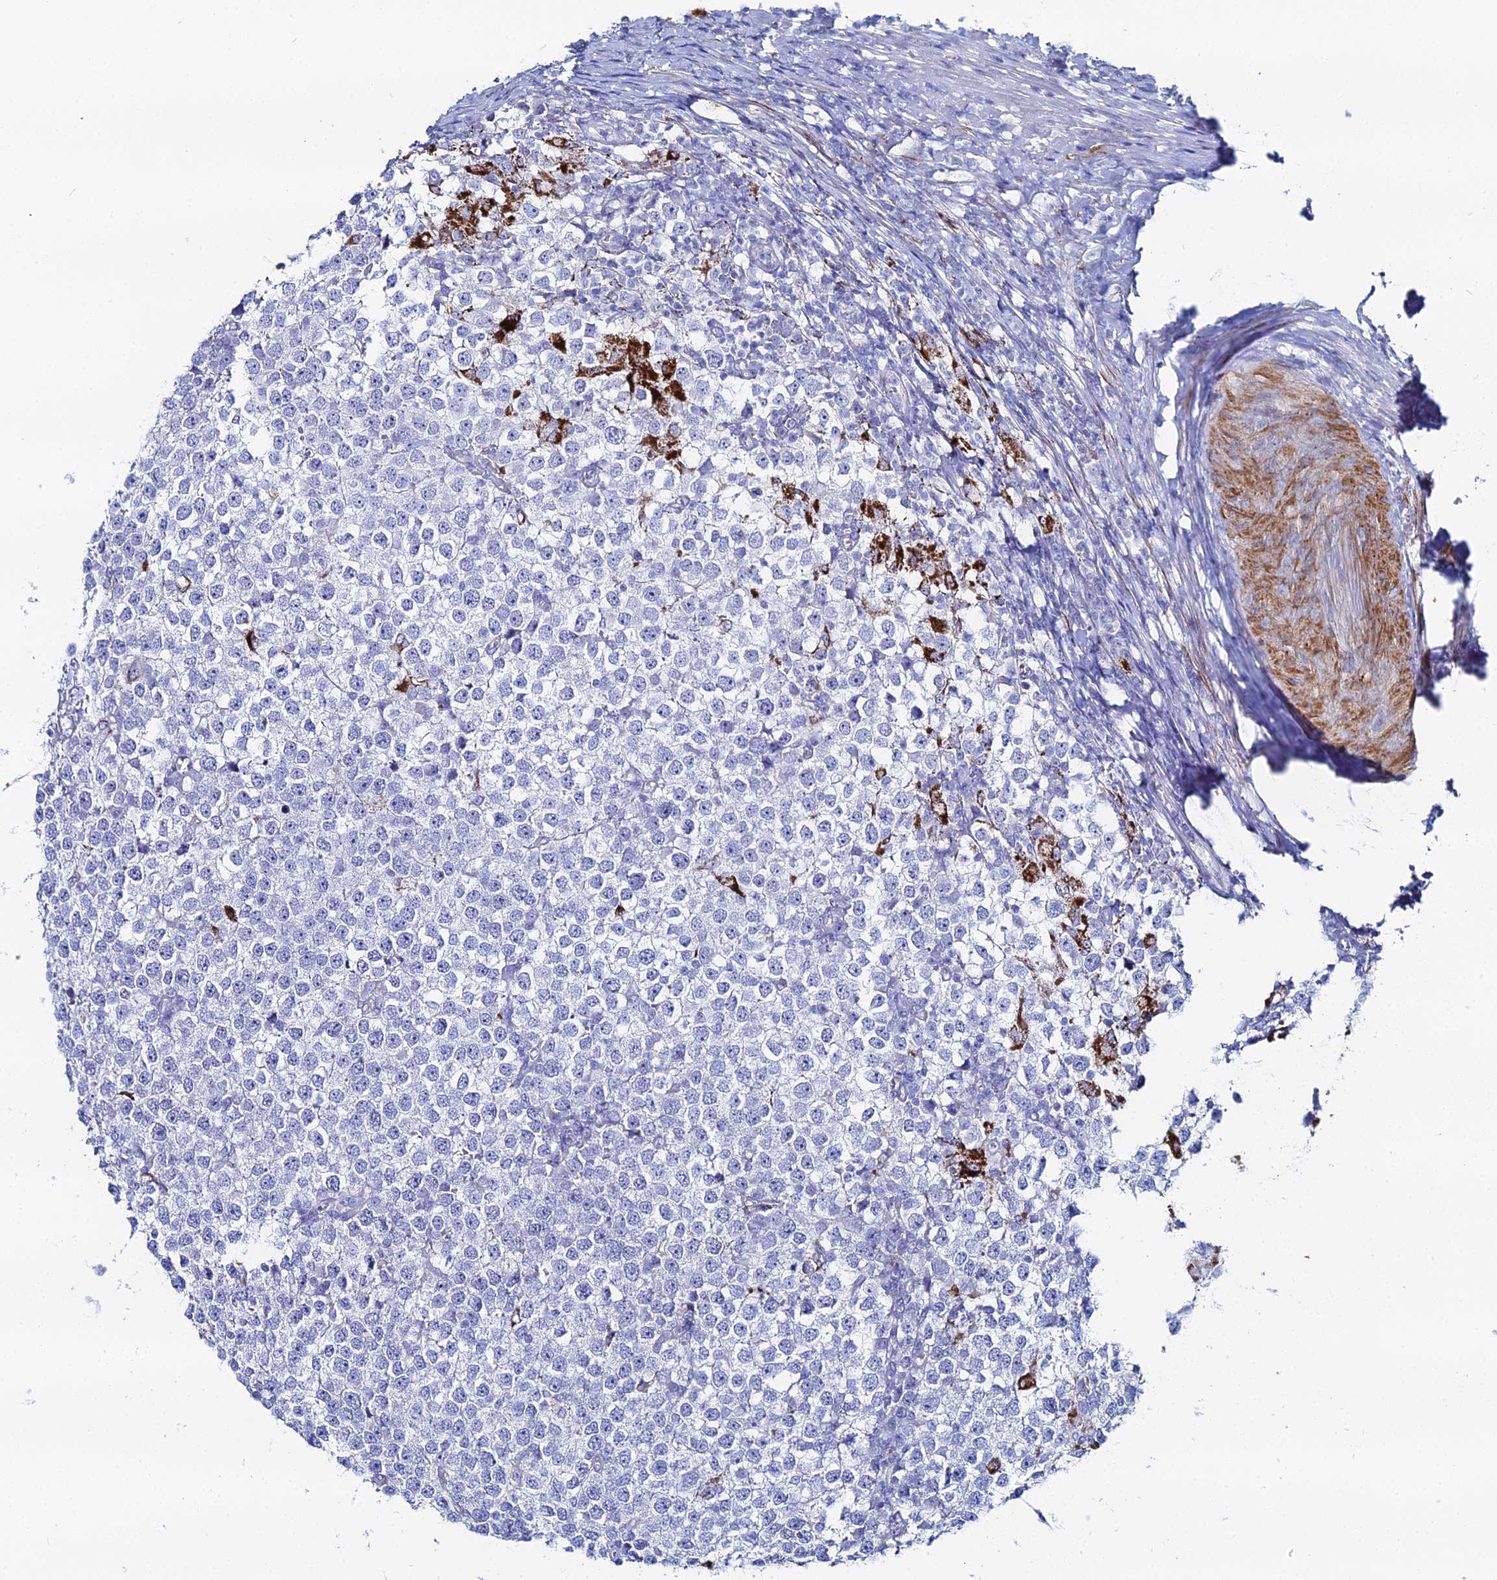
{"staining": {"intensity": "negative", "quantity": "none", "location": "none"}, "tissue": "testis cancer", "cell_type": "Tumor cells", "image_type": "cancer", "snomed": [{"axis": "morphology", "description": "Seminoma, NOS"}, {"axis": "topography", "description": "Testis"}], "caption": "DAB immunohistochemical staining of testis cancer (seminoma) demonstrates no significant staining in tumor cells.", "gene": "DHX34", "patient": {"sex": "male", "age": 65}}